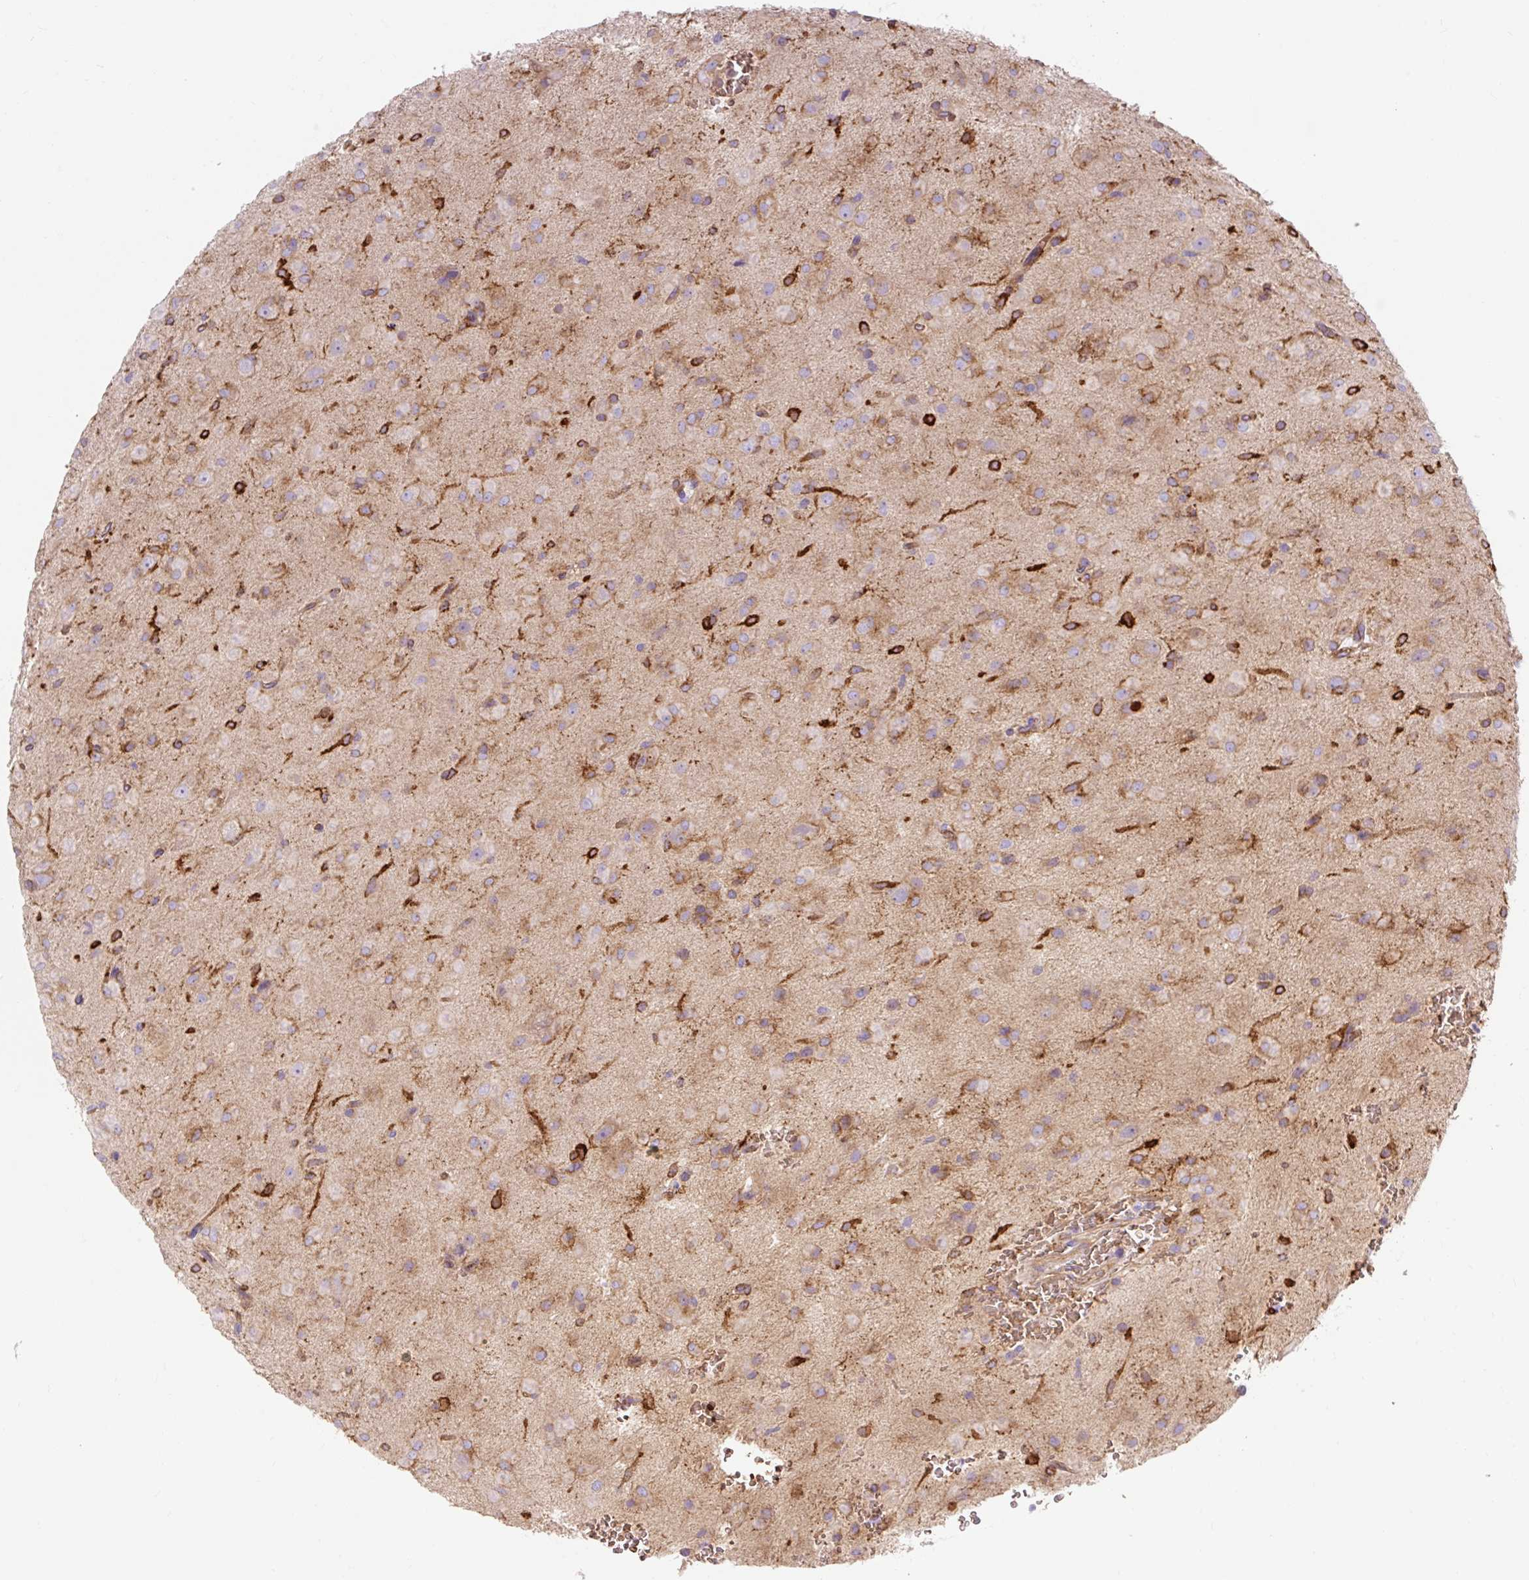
{"staining": {"intensity": "weak", "quantity": "25%-75%", "location": "cytoplasmic/membranous"}, "tissue": "glioma", "cell_type": "Tumor cells", "image_type": "cancer", "snomed": [{"axis": "morphology", "description": "Glioma, malignant, Low grade"}, {"axis": "topography", "description": "Brain"}], "caption": "DAB (3,3'-diaminobenzidine) immunohistochemical staining of malignant glioma (low-grade) exhibits weak cytoplasmic/membranous protein staining in about 25%-75% of tumor cells.", "gene": "HIP1R", "patient": {"sex": "male", "age": 58}}